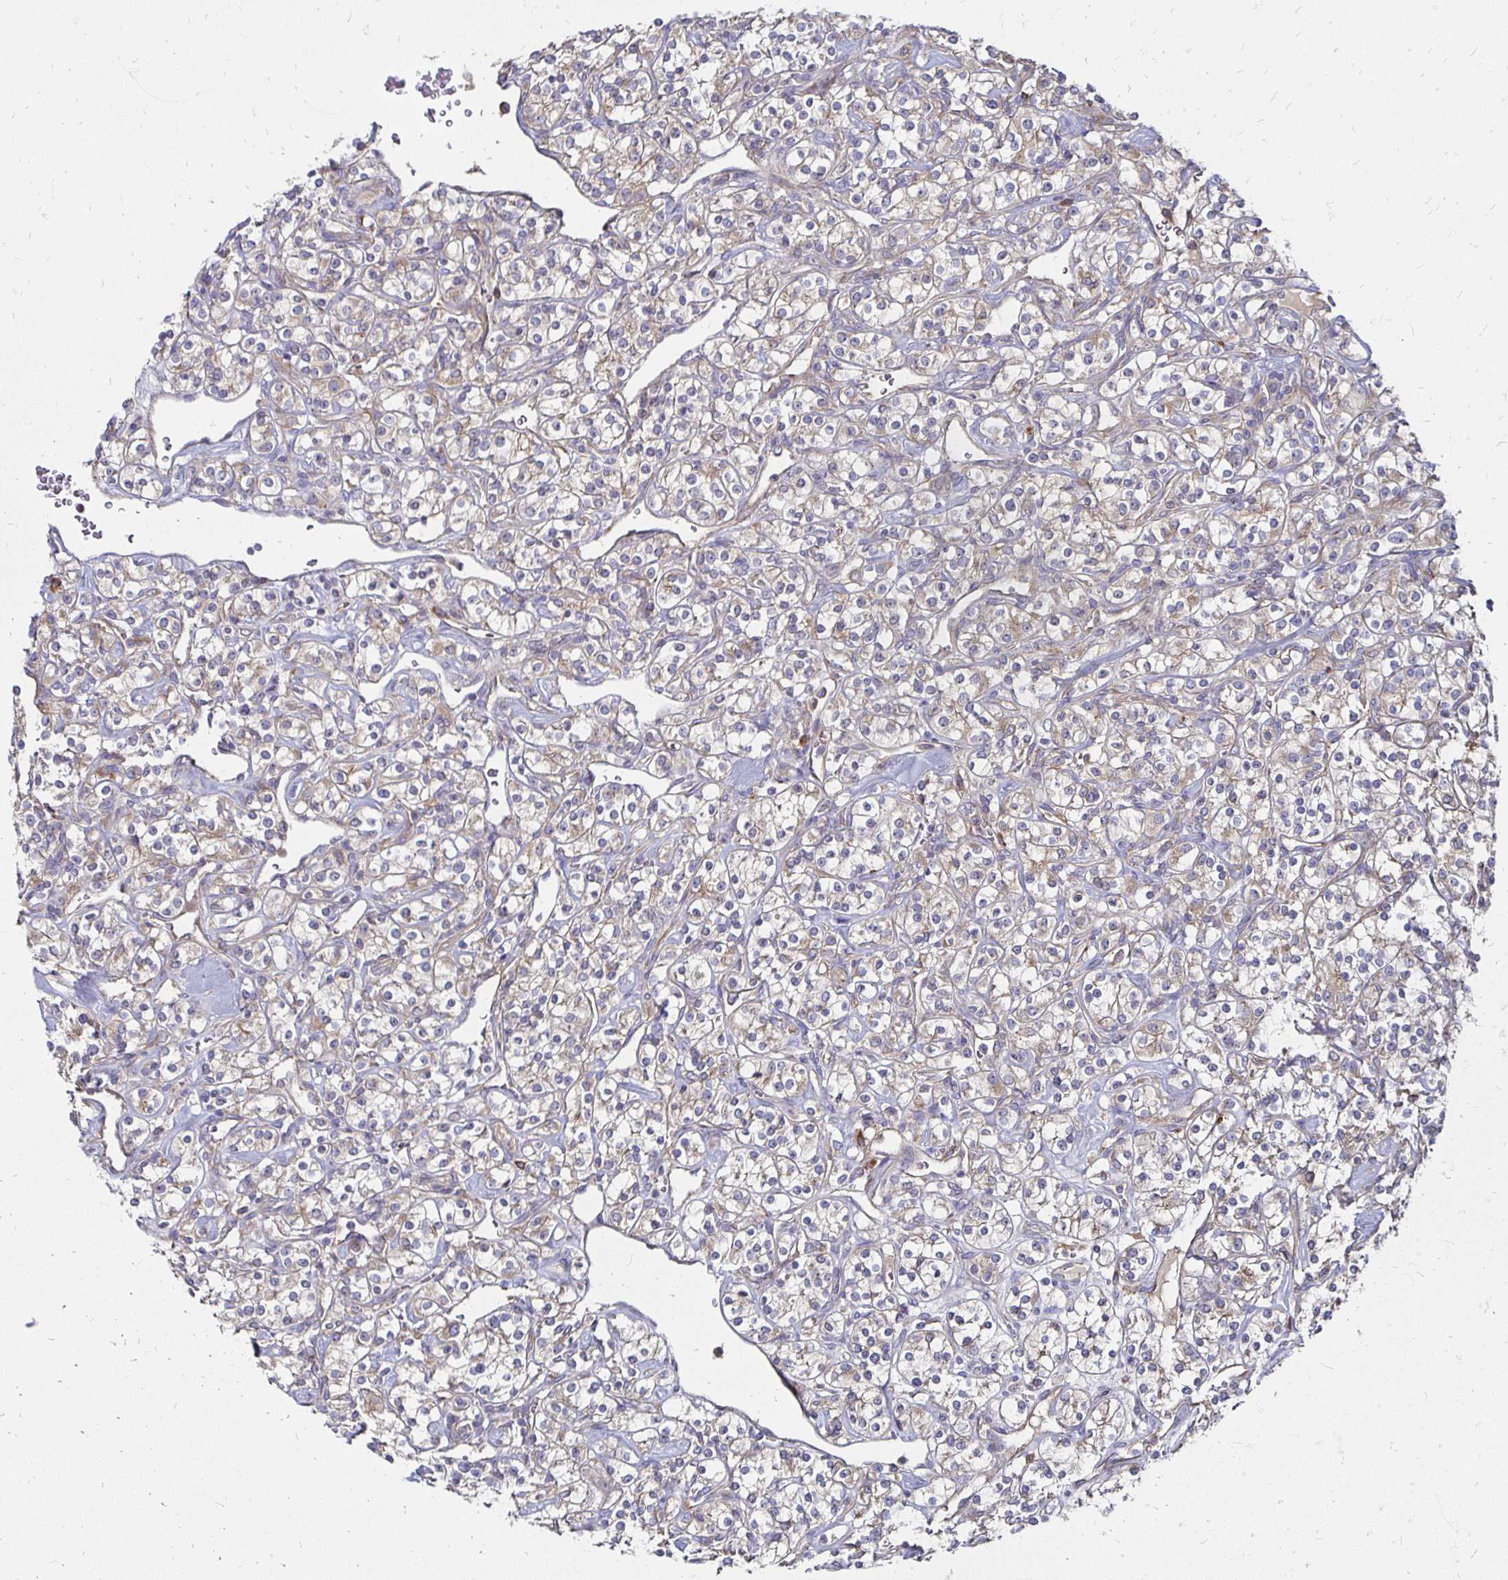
{"staining": {"intensity": "weak", "quantity": "<25%", "location": "cytoplasmic/membranous"}, "tissue": "renal cancer", "cell_type": "Tumor cells", "image_type": "cancer", "snomed": [{"axis": "morphology", "description": "Adenocarcinoma, NOS"}, {"axis": "topography", "description": "Kidney"}], "caption": "Human renal cancer stained for a protein using IHC reveals no staining in tumor cells.", "gene": "NCSTN", "patient": {"sex": "male", "age": 77}}